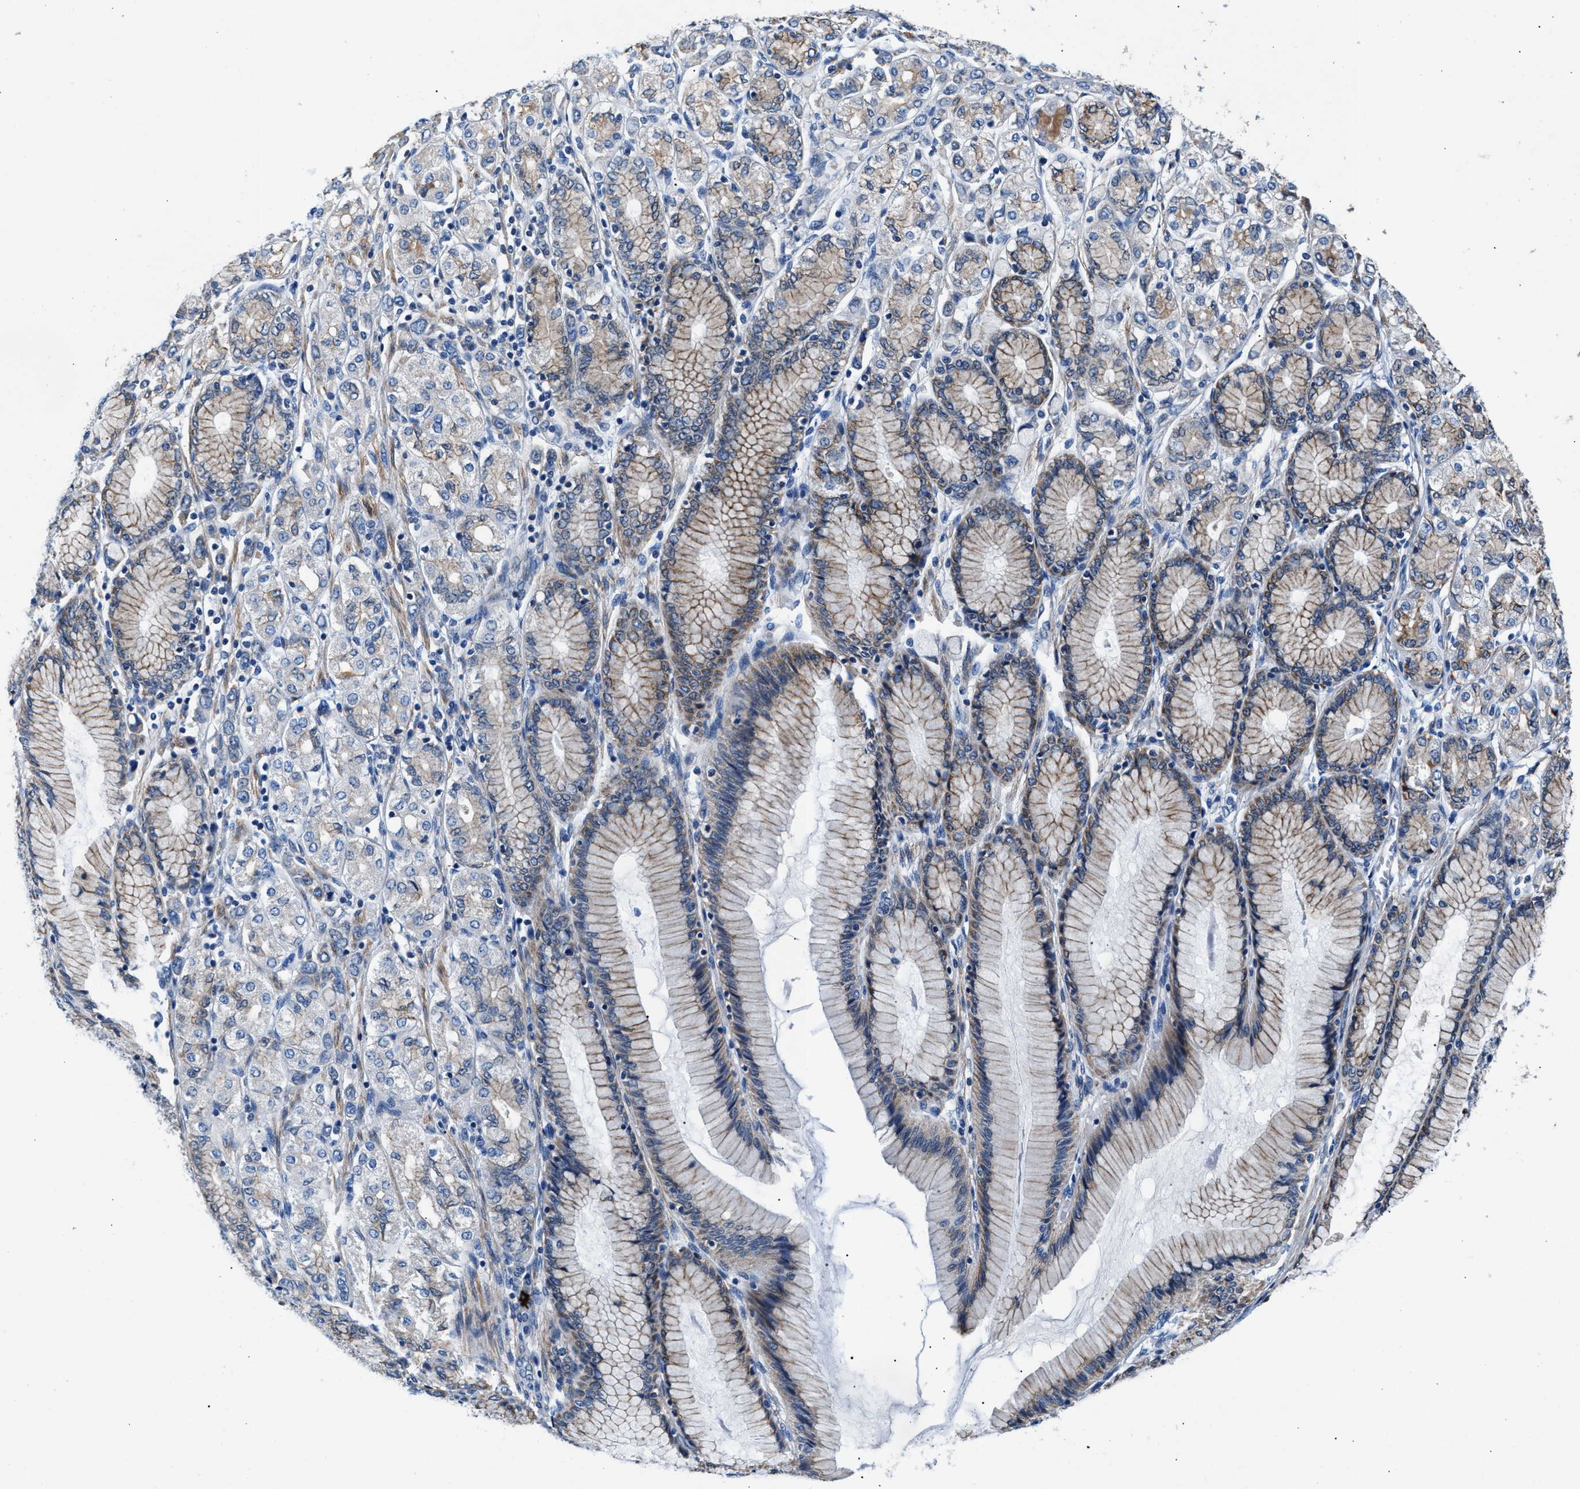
{"staining": {"intensity": "moderate", "quantity": "<25%", "location": "cytoplasmic/membranous"}, "tissue": "stomach cancer", "cell_type": "Tumor cells", "image_type": "cancer", "snomed": [{"axis": "morphology", "description": "Adenocarcinoma, NOS"}, {"axis": "topography", "description": "Stomach"}], "caption": "Tumor cells show moderate cytoplasmic/membranous expression in about <25% of cells in stomach cancer (adenocarcinoma).", "gene": "CDRT4", "patient": {"sex": "female", "age": 65}}